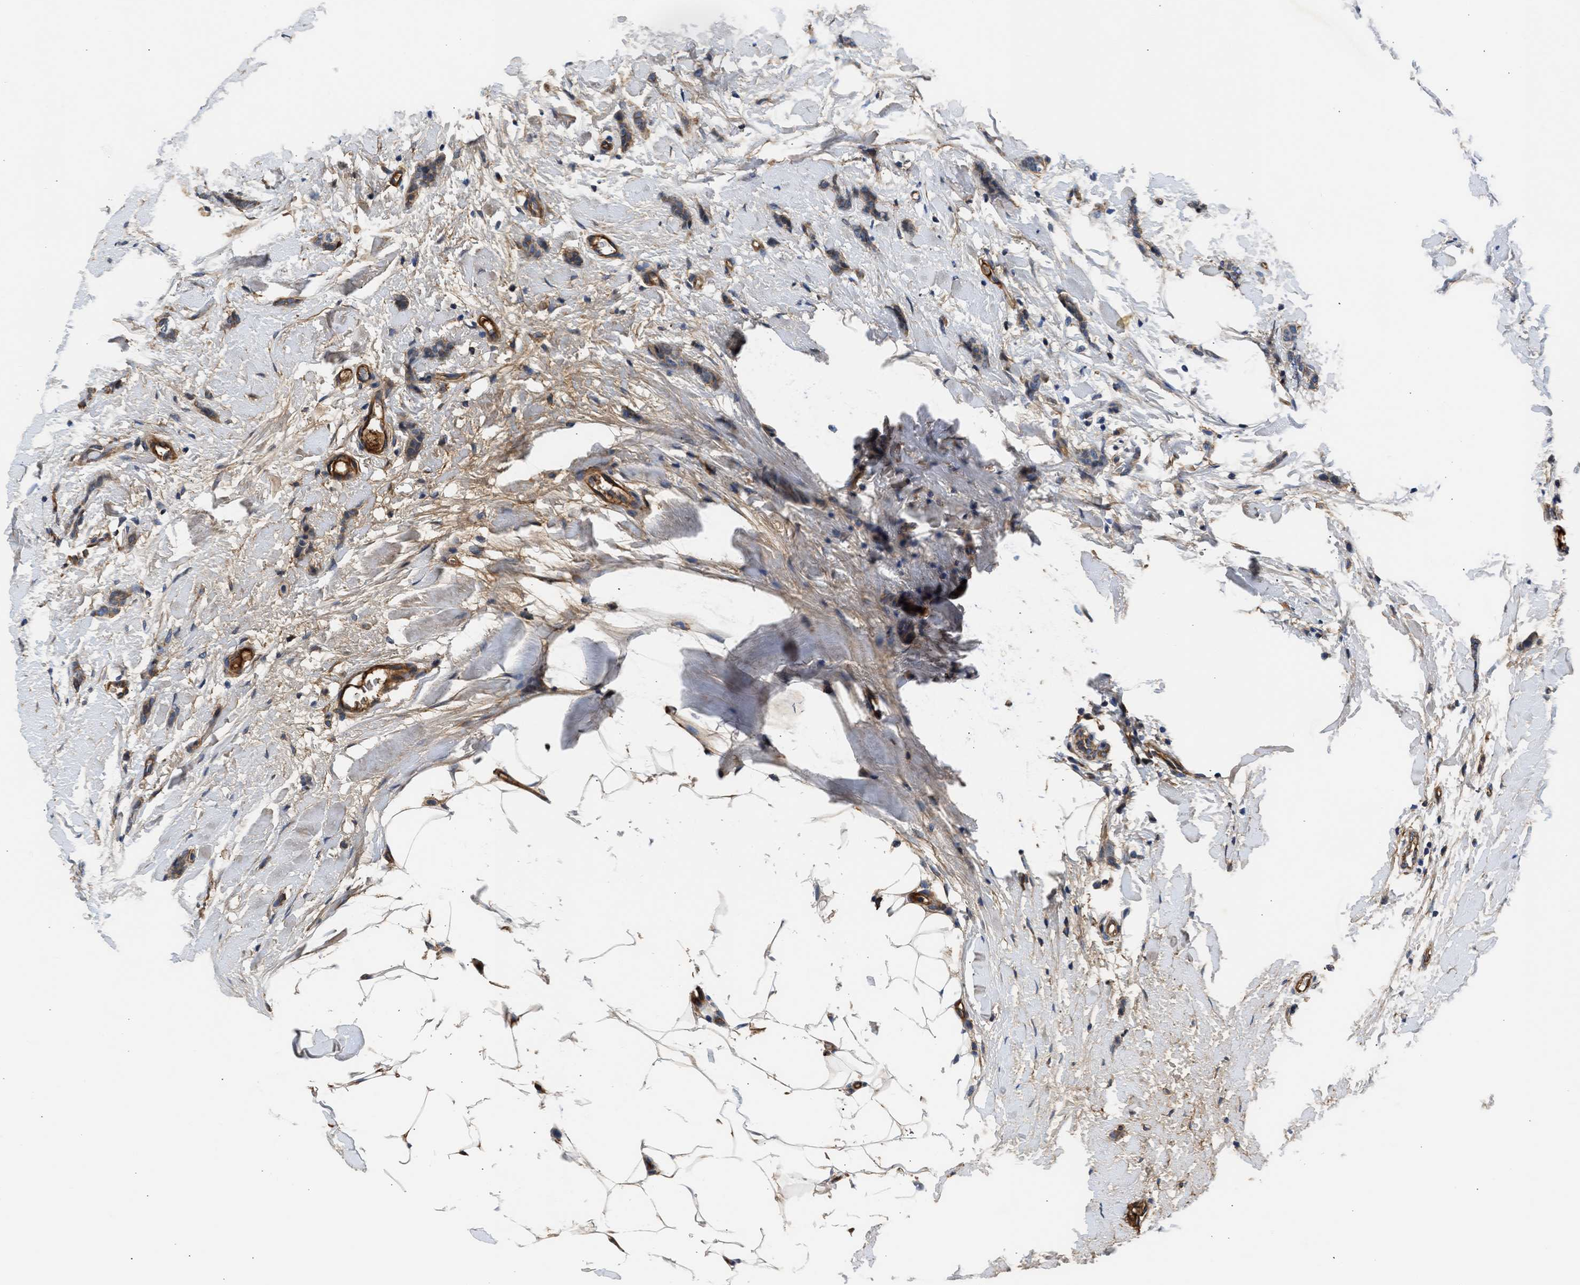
{"staining": {"intensity": "moderate", "quantity": "25%-75%", "location": "cytoplasmic/membranous"}, "tissue": "breast cancer", "cell_type": "Tumor cells", "image_type": "cancer", "snomed": [{"axis": "morphology", "description": "Lobular carcinoma"}, {"axis": "topography", "description": "Skin"}, {"axis": "topography", "description": "Breast"}], "caption": "Immunohistochemistry (IHC) histopathology image of neoplastic tissue: human lobular carcinoma (breast) stained using IHC displays medium levels of moderate protein expression localized specifically in the cytoplasmic/membranous of tumor cells, appearing as a cytoplasmic/membranous brown color.", "gene": "MAS1L", "patient": {"sex": "female", "age": 46}}